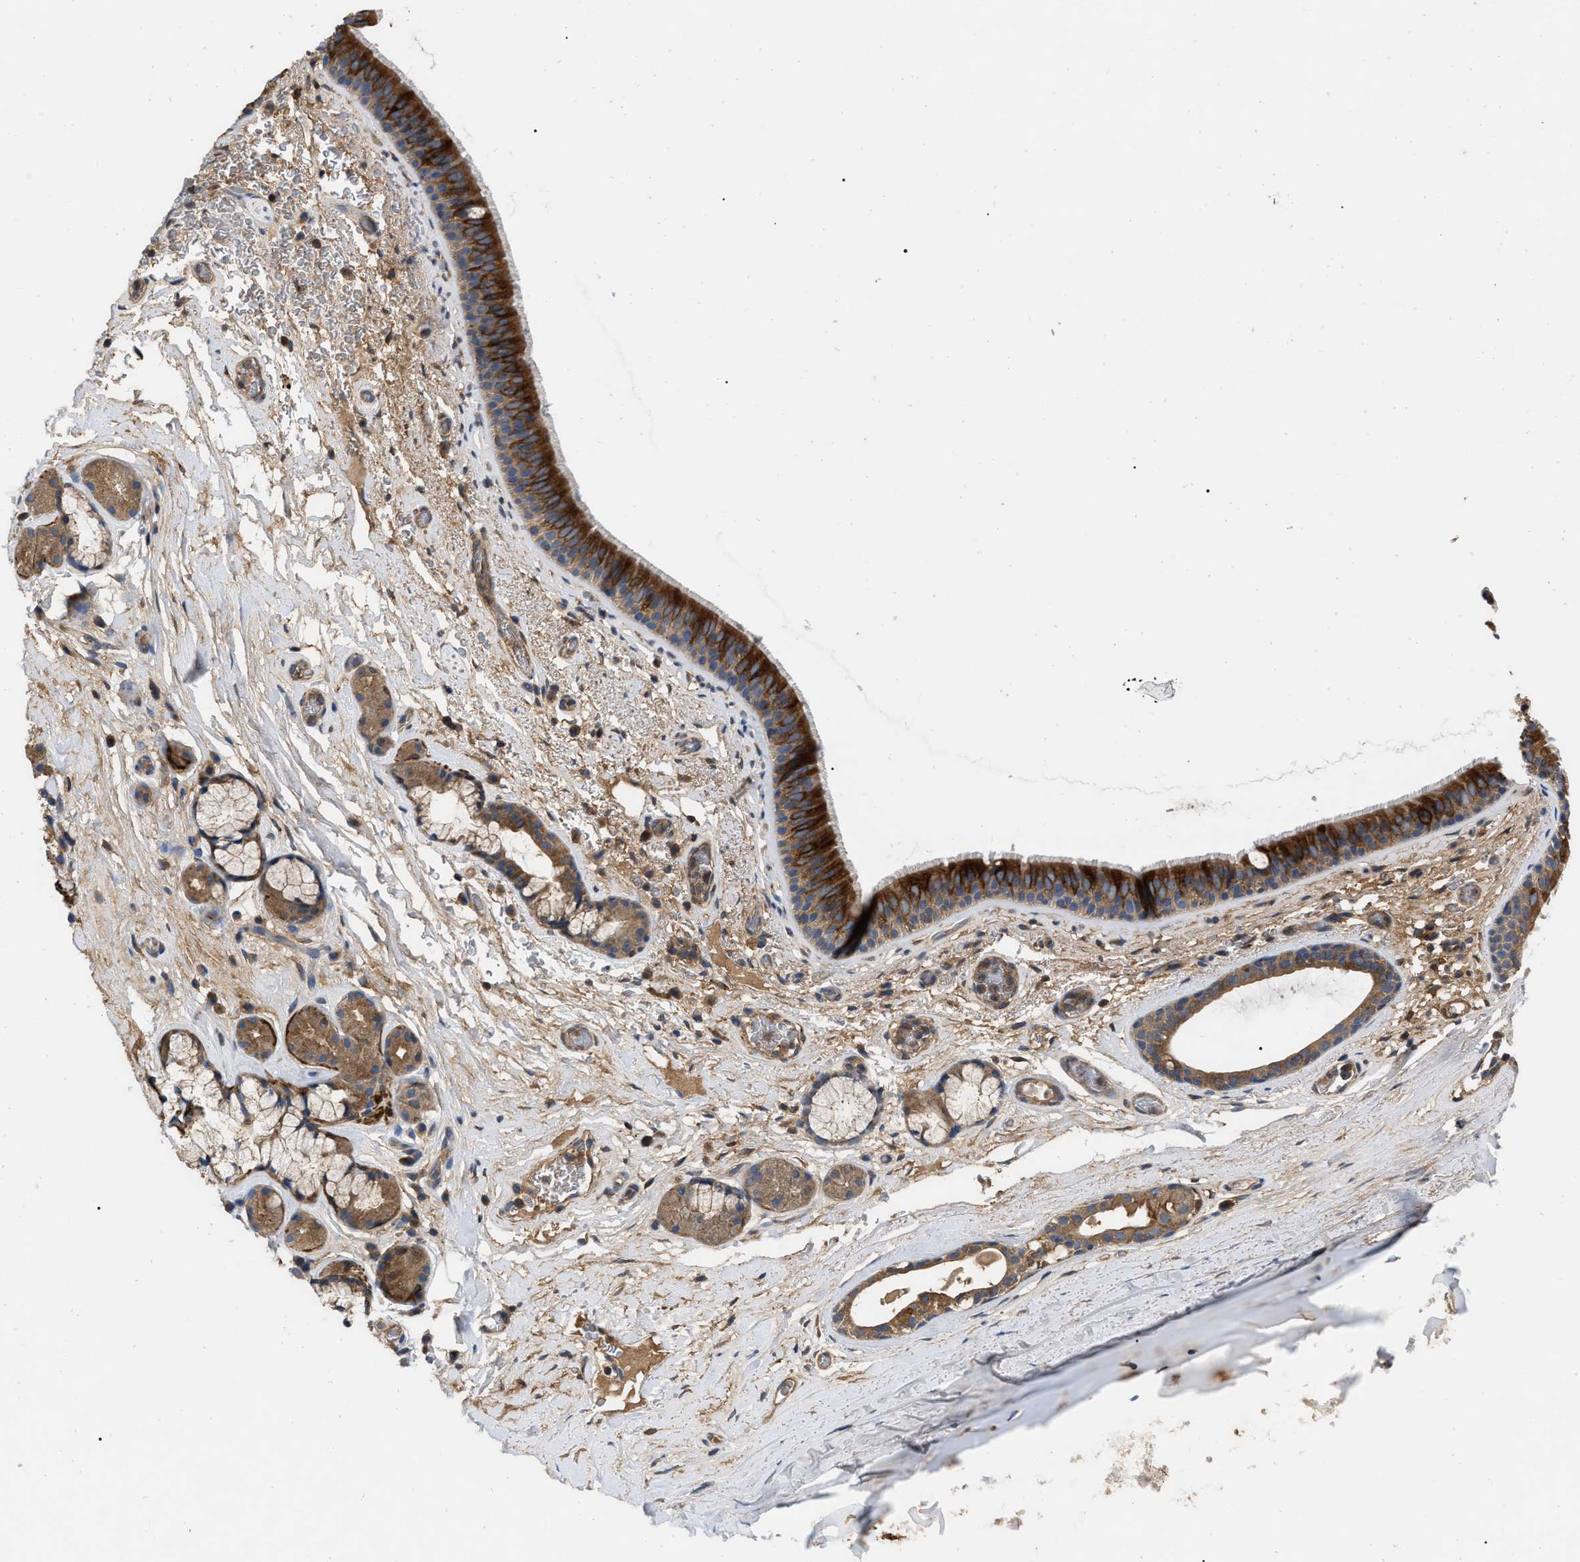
{"staining": {"intensity": "strong", "quantity": ">75%", "location": "cytoplasmic/membranous"}, "tissue": "bronchus", "cell_type": "Respiratory epithelial cells", "image_type": "normal", "snomed": [{"axis": "morphology", "description": "Normal tissue, NOS"}, {"axis": "topography", "description": "Cartilage tissue"}], "caption": "The histopathology image shows a brown stain indicating the presence of a protein in the cytoplasmic/membranous of respiratory epithelial cells in bronchus. The protein of interest is shown in brown color, while the nuclei are stained blue.", "gene": "RABEP1", "patient": {"sex": "female", "age": 63}}